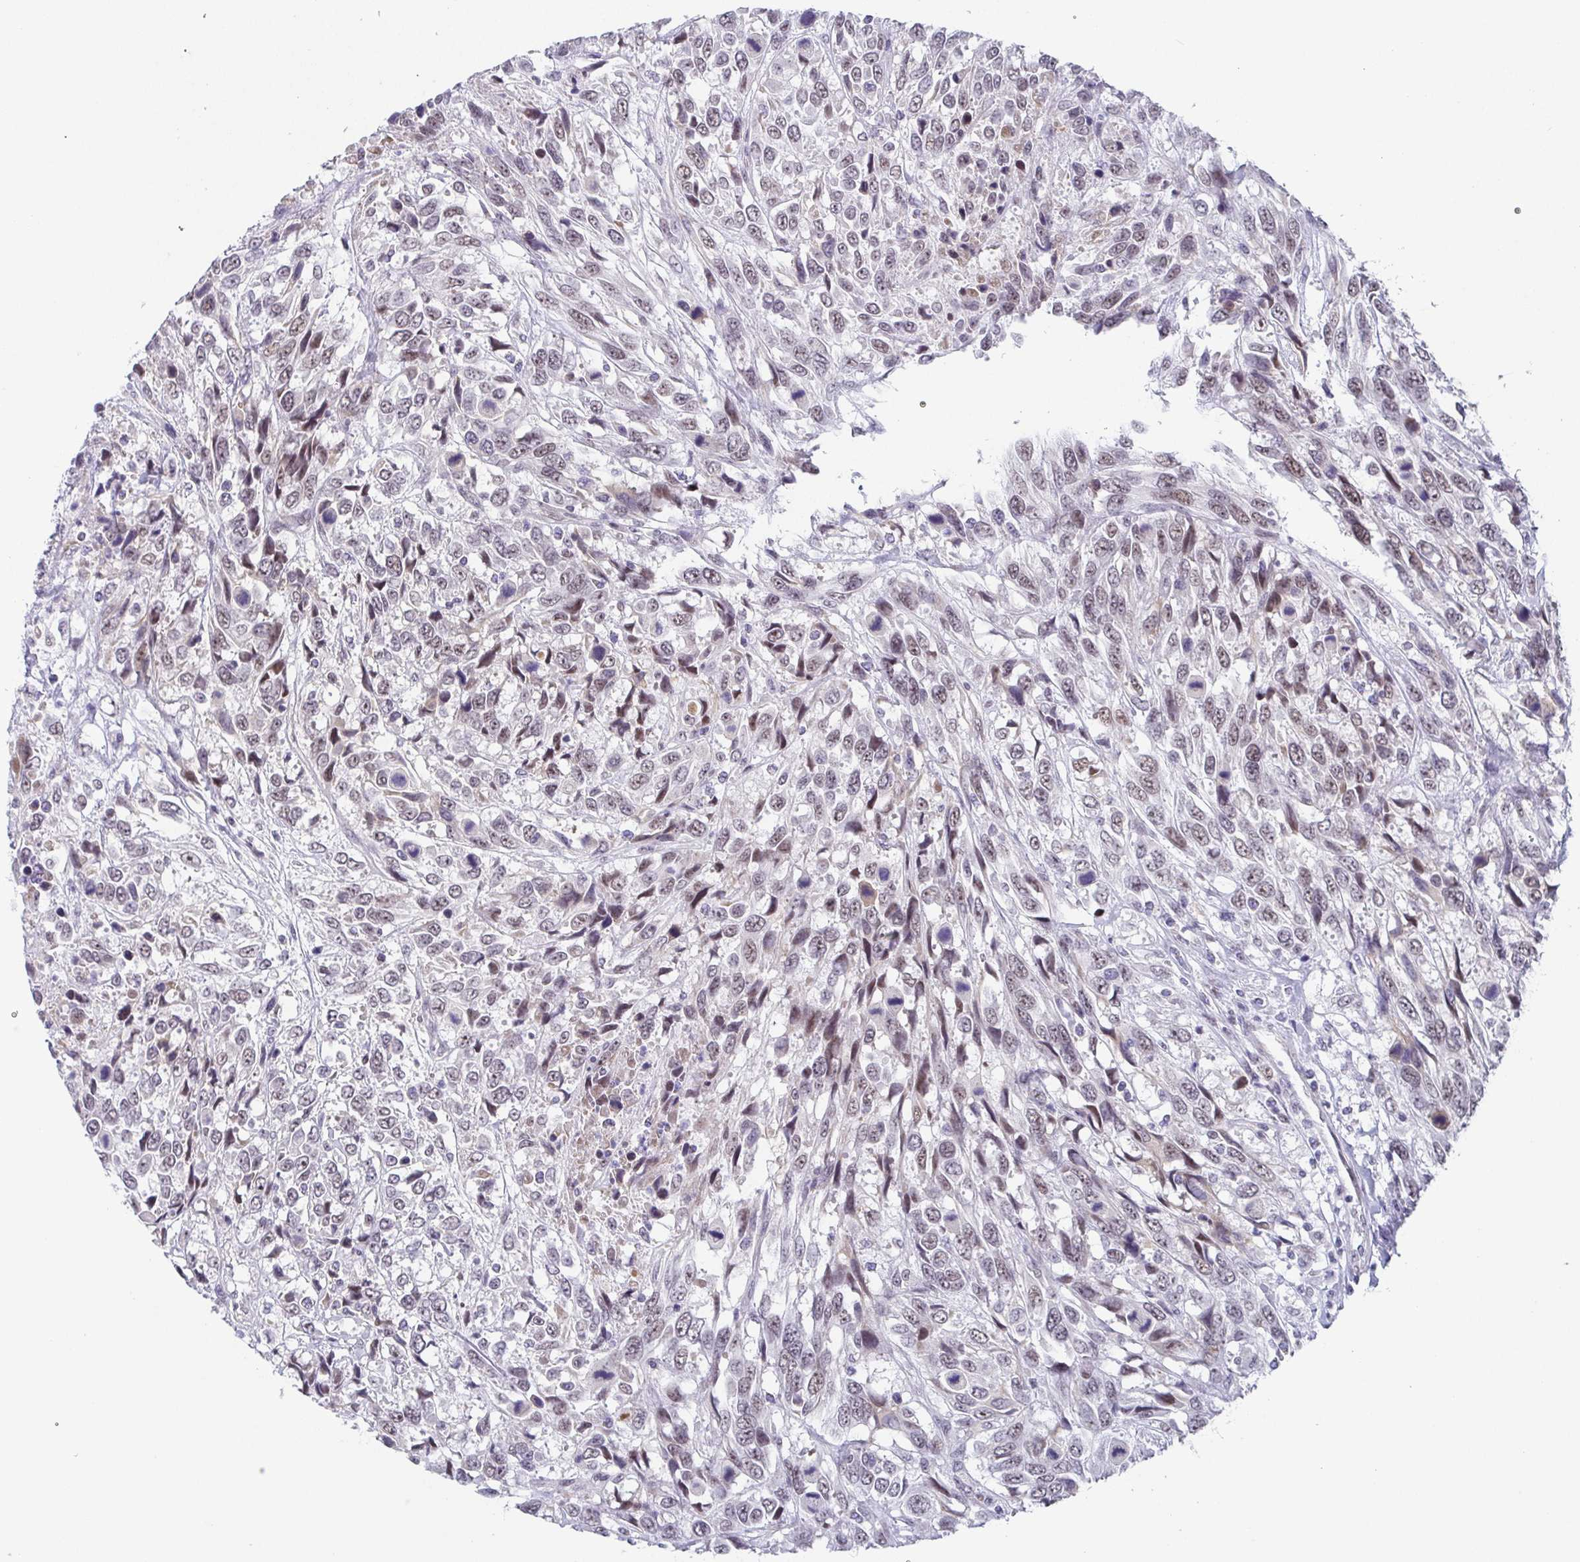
{"staining": {"intensity": "weak", "quantity": "25%-75%", "location": "nuclear"}, "tissue": "urothelial cancer", "cell_type": "Tumor cells", "image_type": "cancer", "snomed": [{"axis": "morphology", "description": "Urothelial carcinoma, High grade"}, {"axis": "topography", "description": "Urinary bladder"}], "caption": "This is a photomicrograph of immunohistochemistry staining of urothelial cancer, which shows weak expression in the nuclear of tumor cells.", "gene": "EXOSC7", "patient": {"sex": "female", "age": 70}}